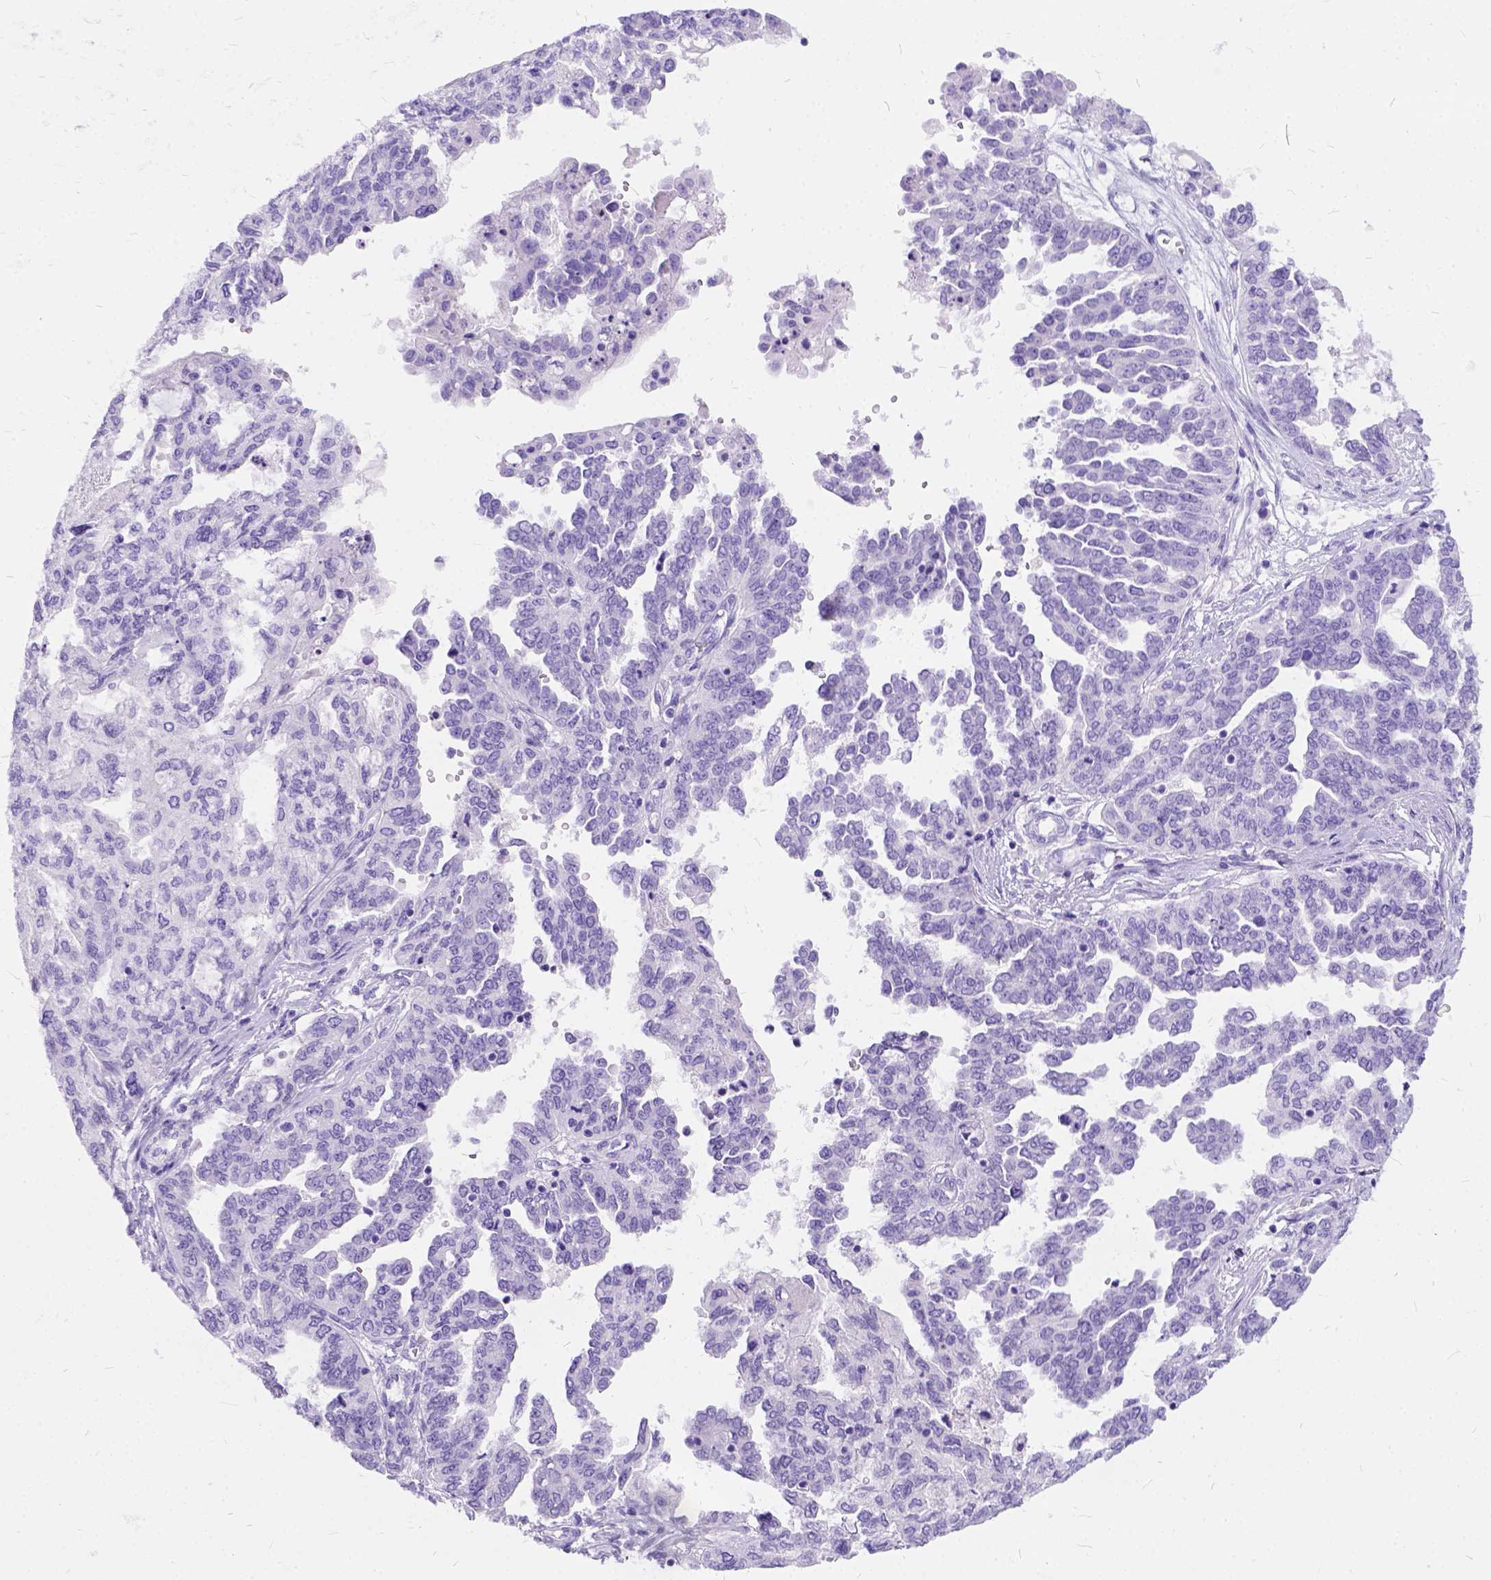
{"staining": {"intensity": "negative", "quantity": "none", "location": "none"}, "tissue": "ovarian cancer", "cell_type": "Tumor cells", "image_type": "cancer", "snomed": [{"axis": "morphology", "description": "Cystadenocarcinoma, serous, NOS"}, {"axis": "topography", "description": "Ovary"}], "caption": "The immunohistochemistry (IHC) micrograph has no significant staining in tumor cells of ovarian cancer tissue. Nuclei are stained in blue.", "gene": "C1QTNF3", "patient": {"sex": "female", "age": 53}}